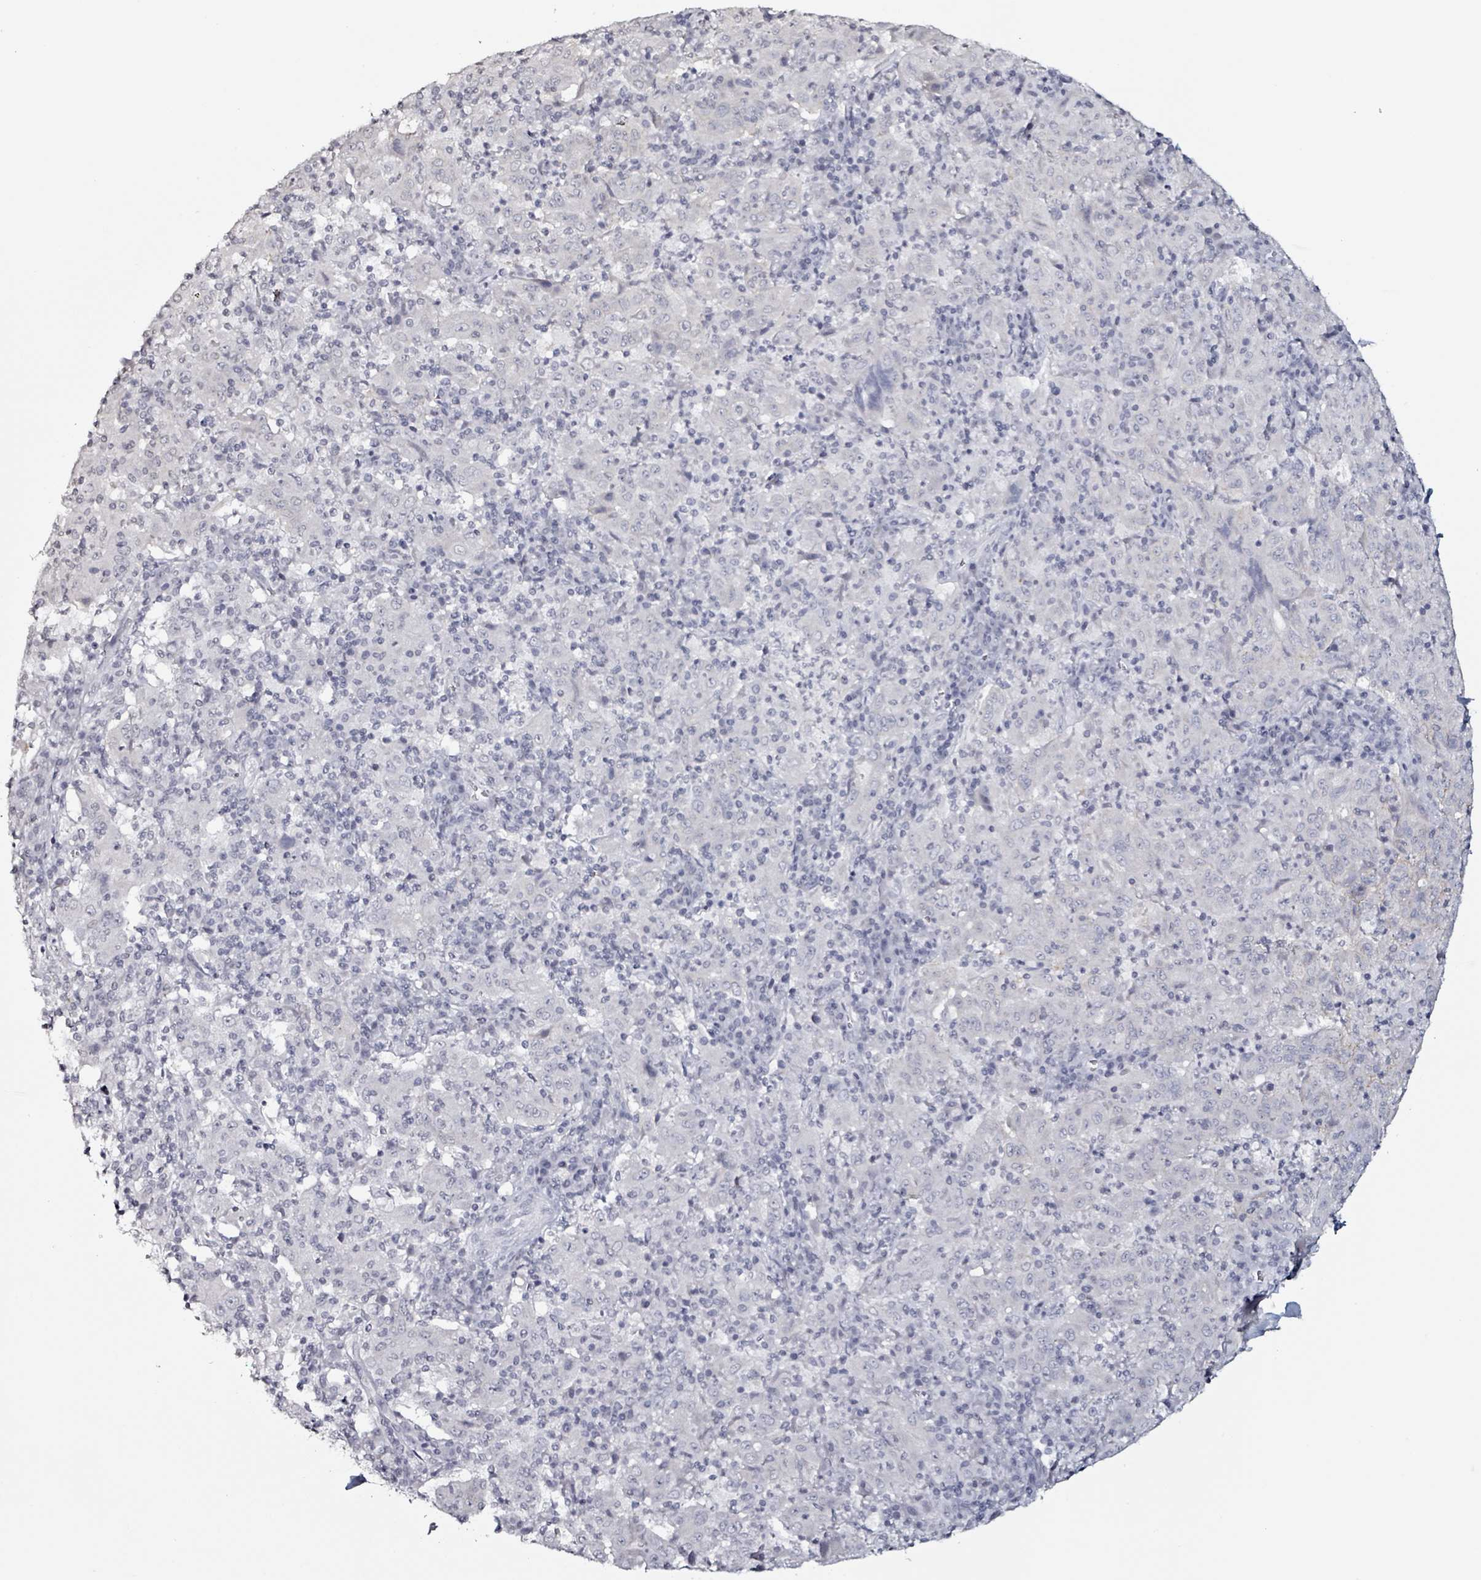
{"staining": {"intensity": "negative", "quantity": "none", "location": "none"}, "tissue": "pancreatic cancer", "cell_type": "Tumor cells", "image_type": "cancer", "snomed": [{"axis": "morphology", "description": "Adenocarcinoma, NOS"}, {"axis": "topography", "description": "Pancreas"}], "caption": "Histopathology image shows no significant protein staining in tumor cells of adenocarcinoma (pancreatic).", "gene": "CA9", "patient": {"sex": "male", "age": 63}}